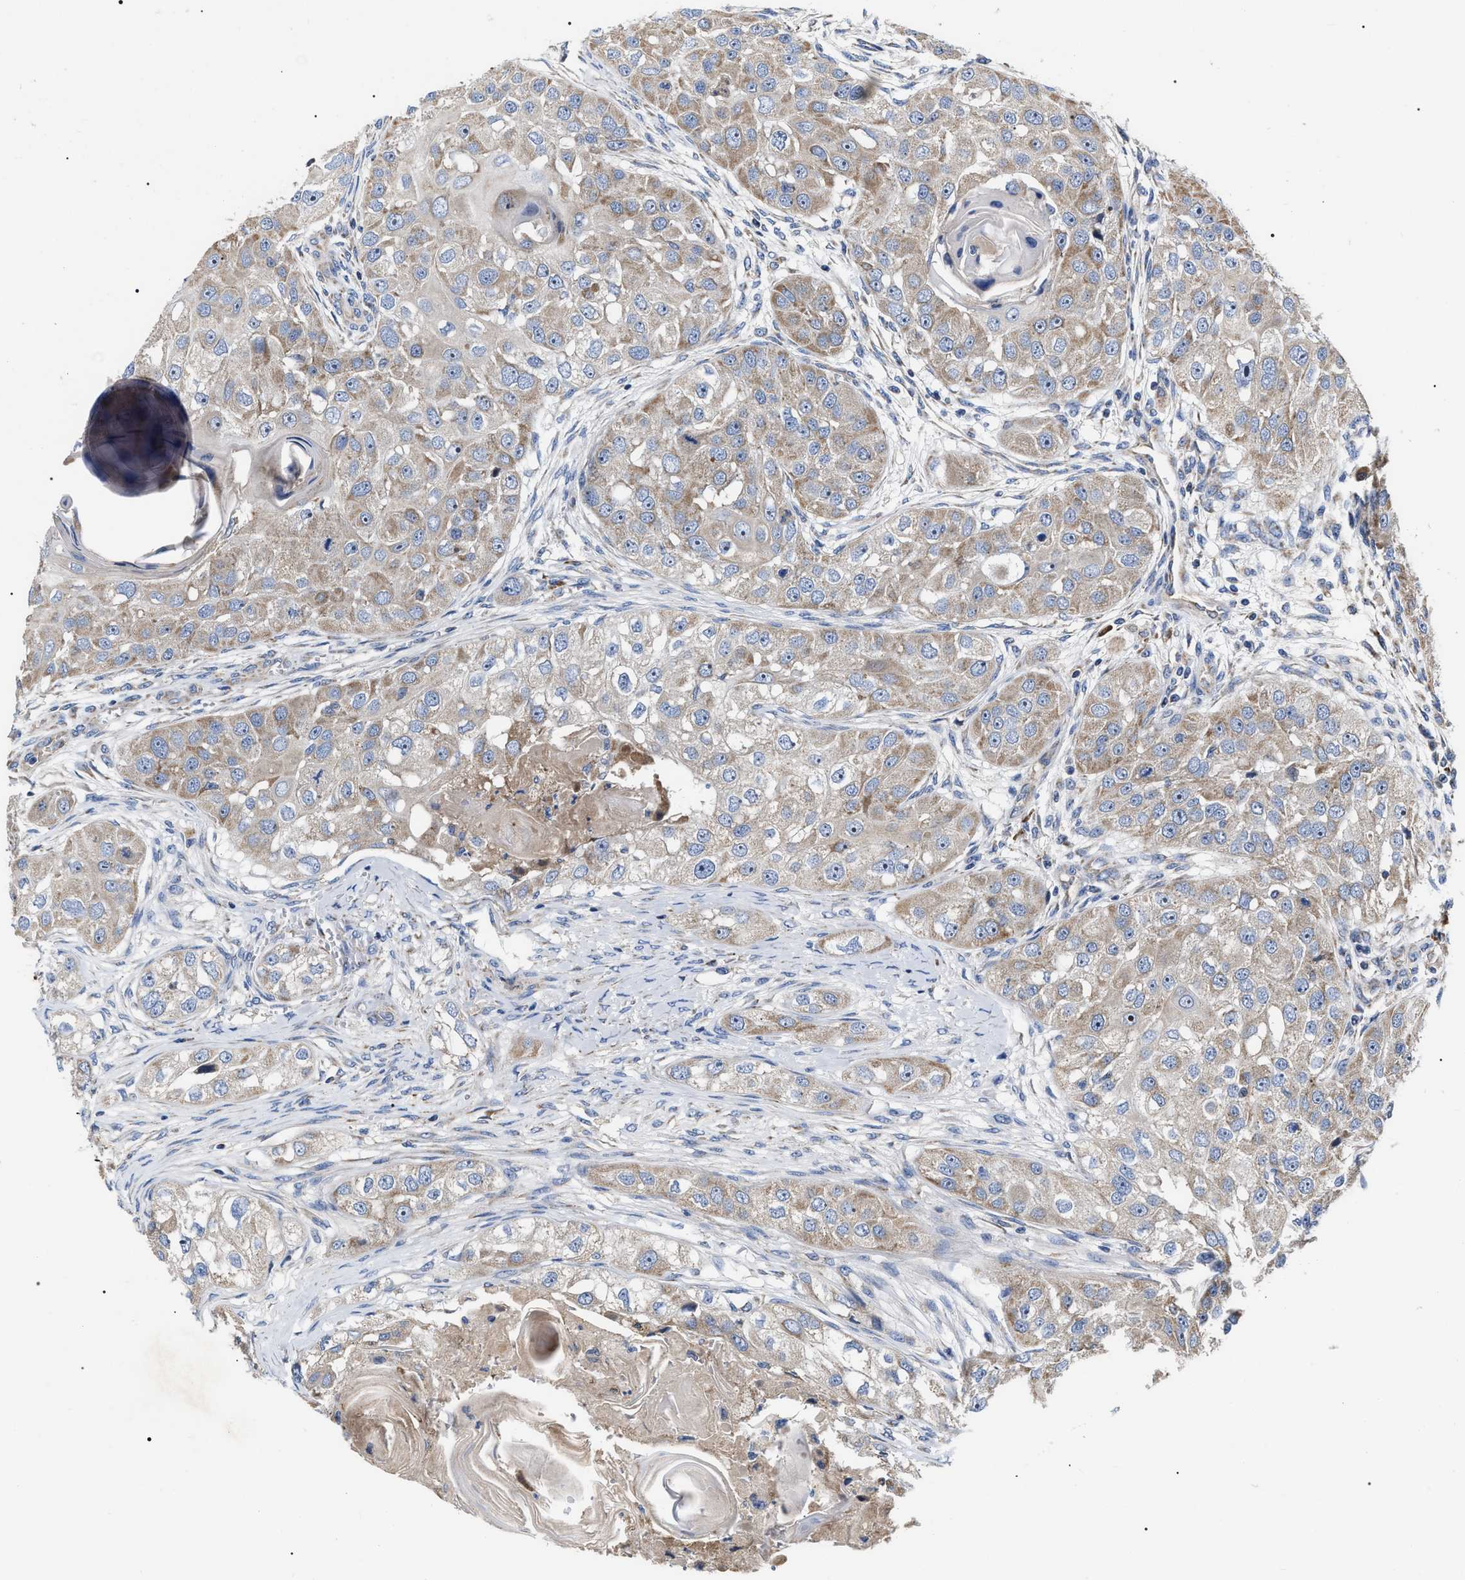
{"staining": {"intensity": "weak", "quantity": ">75%", "location": "cytoplasmic/membranous"}, "tissue": "head and neck cancer", "cell_type": "Tumor cells", "image_type": "cancer", "snomed": [{"axis": "morphology", "description": "Normal tissue, NOS"}, {"axis": "morphology", "description": "Squamous cell carcinoma, NOS"}, {"axis": "topography", "description": "Skeletal muscle"}, {"axis": "topography", "description": "Head-Neck"}], "caption": "Protein staining demonstrates weak cytoplasmic/membranous expression in about >75% of tumor cells in head and neck squamous cell carcinoma.", "gene": "MACC1", "patient": {"sex": "male", "age": 51}}